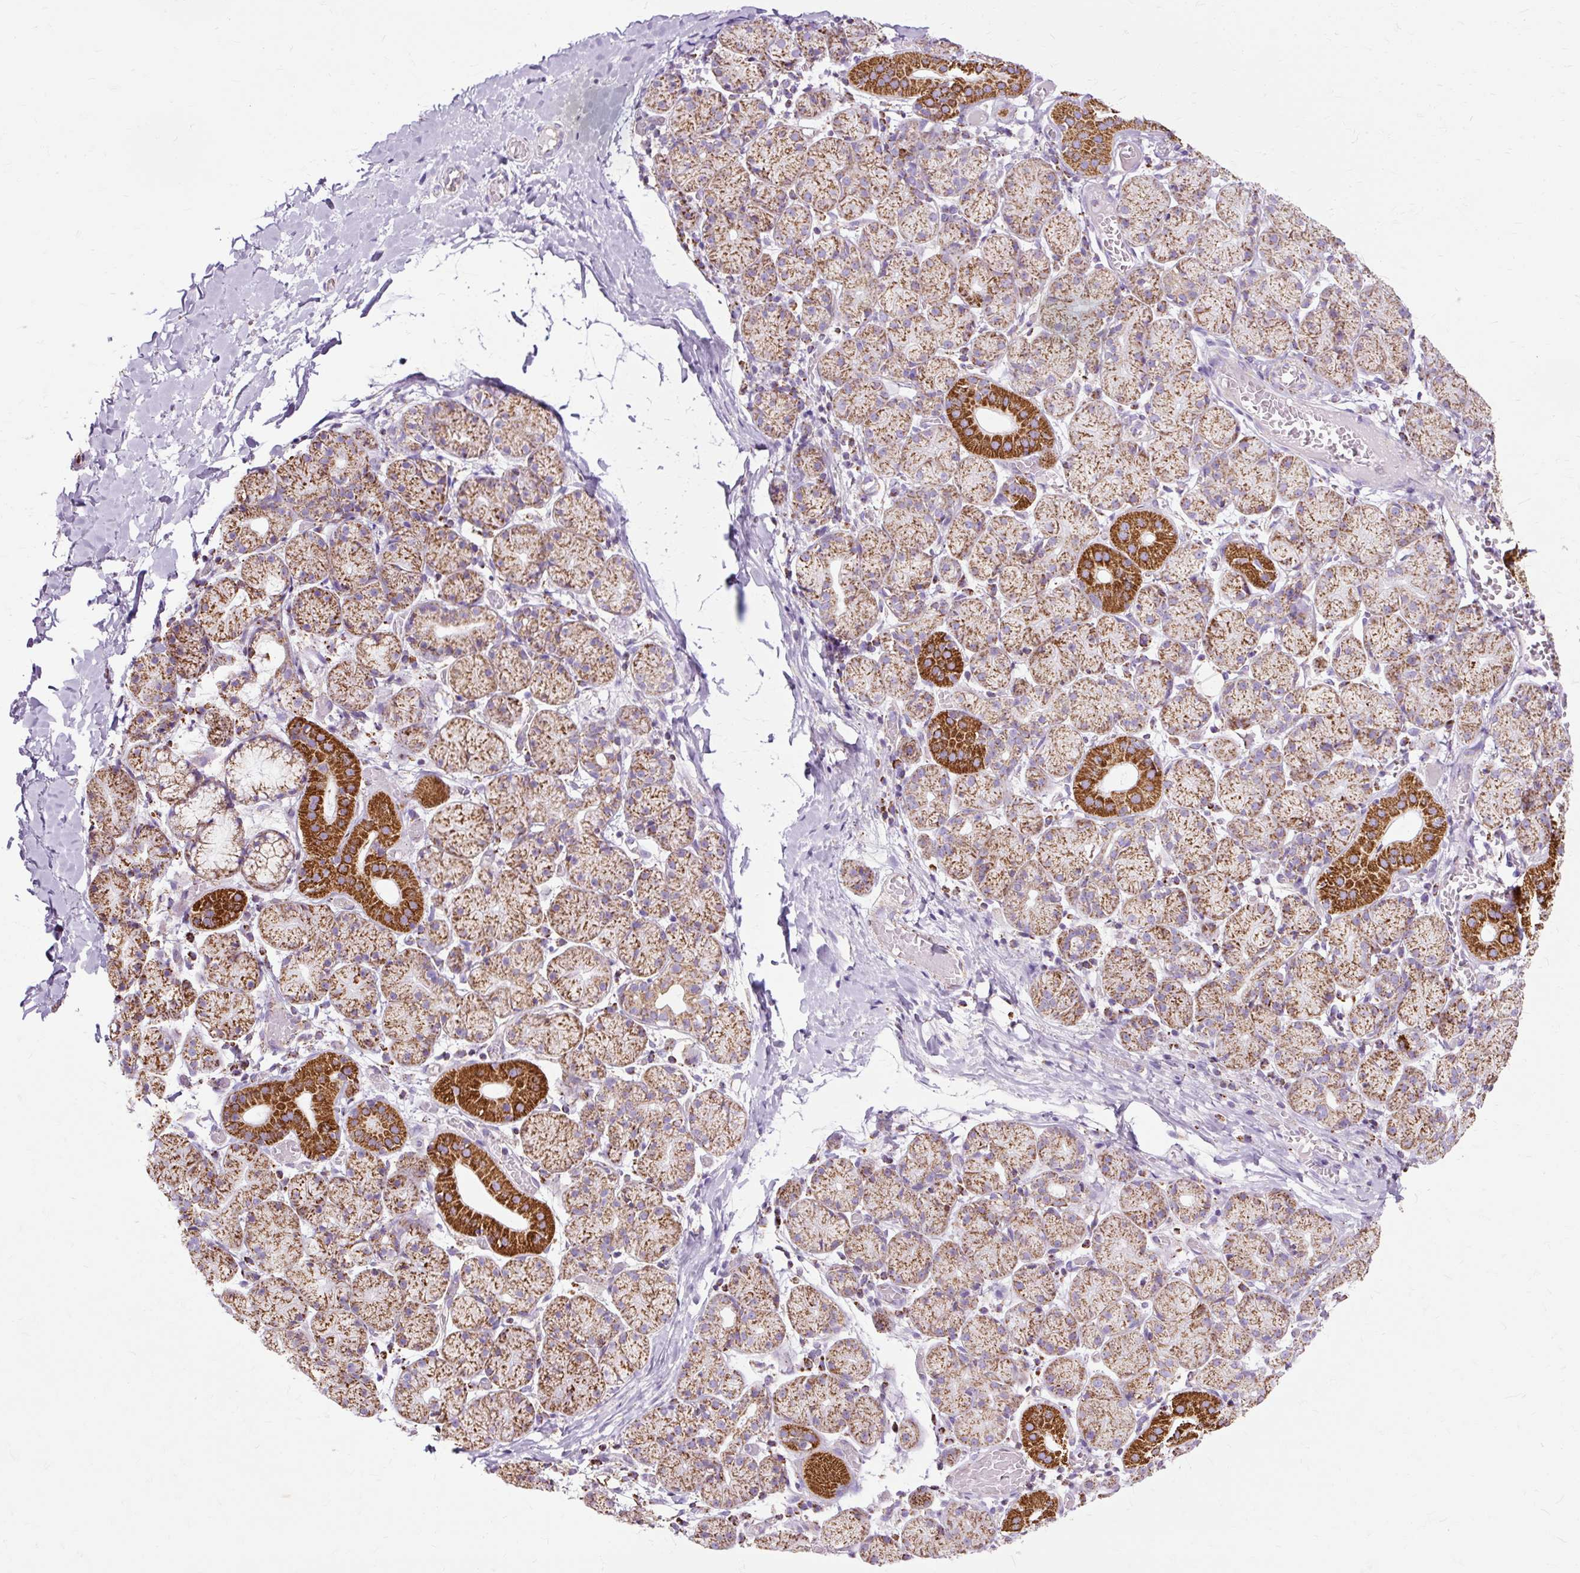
{"staining": {"intensity": "strong", "quantity": ">75%", "location": "cytoplasmic/membranous"}, "tissue": "salivary gland", "cell_type": "Glandular cells", "image_type": "normal", "snomed": [{"axis": "morphology", "description": "Normal tissue, NOS"}, {"axis": "topography", "description": "Salivary gland"}], "caption": "A histopathology image of human salivary gland stained for a protein shows strong cytoplasmic/membranous brown staining in glandular cells.", "gene": "DLAT", "patient": {"sex": "female", "age": 24}}